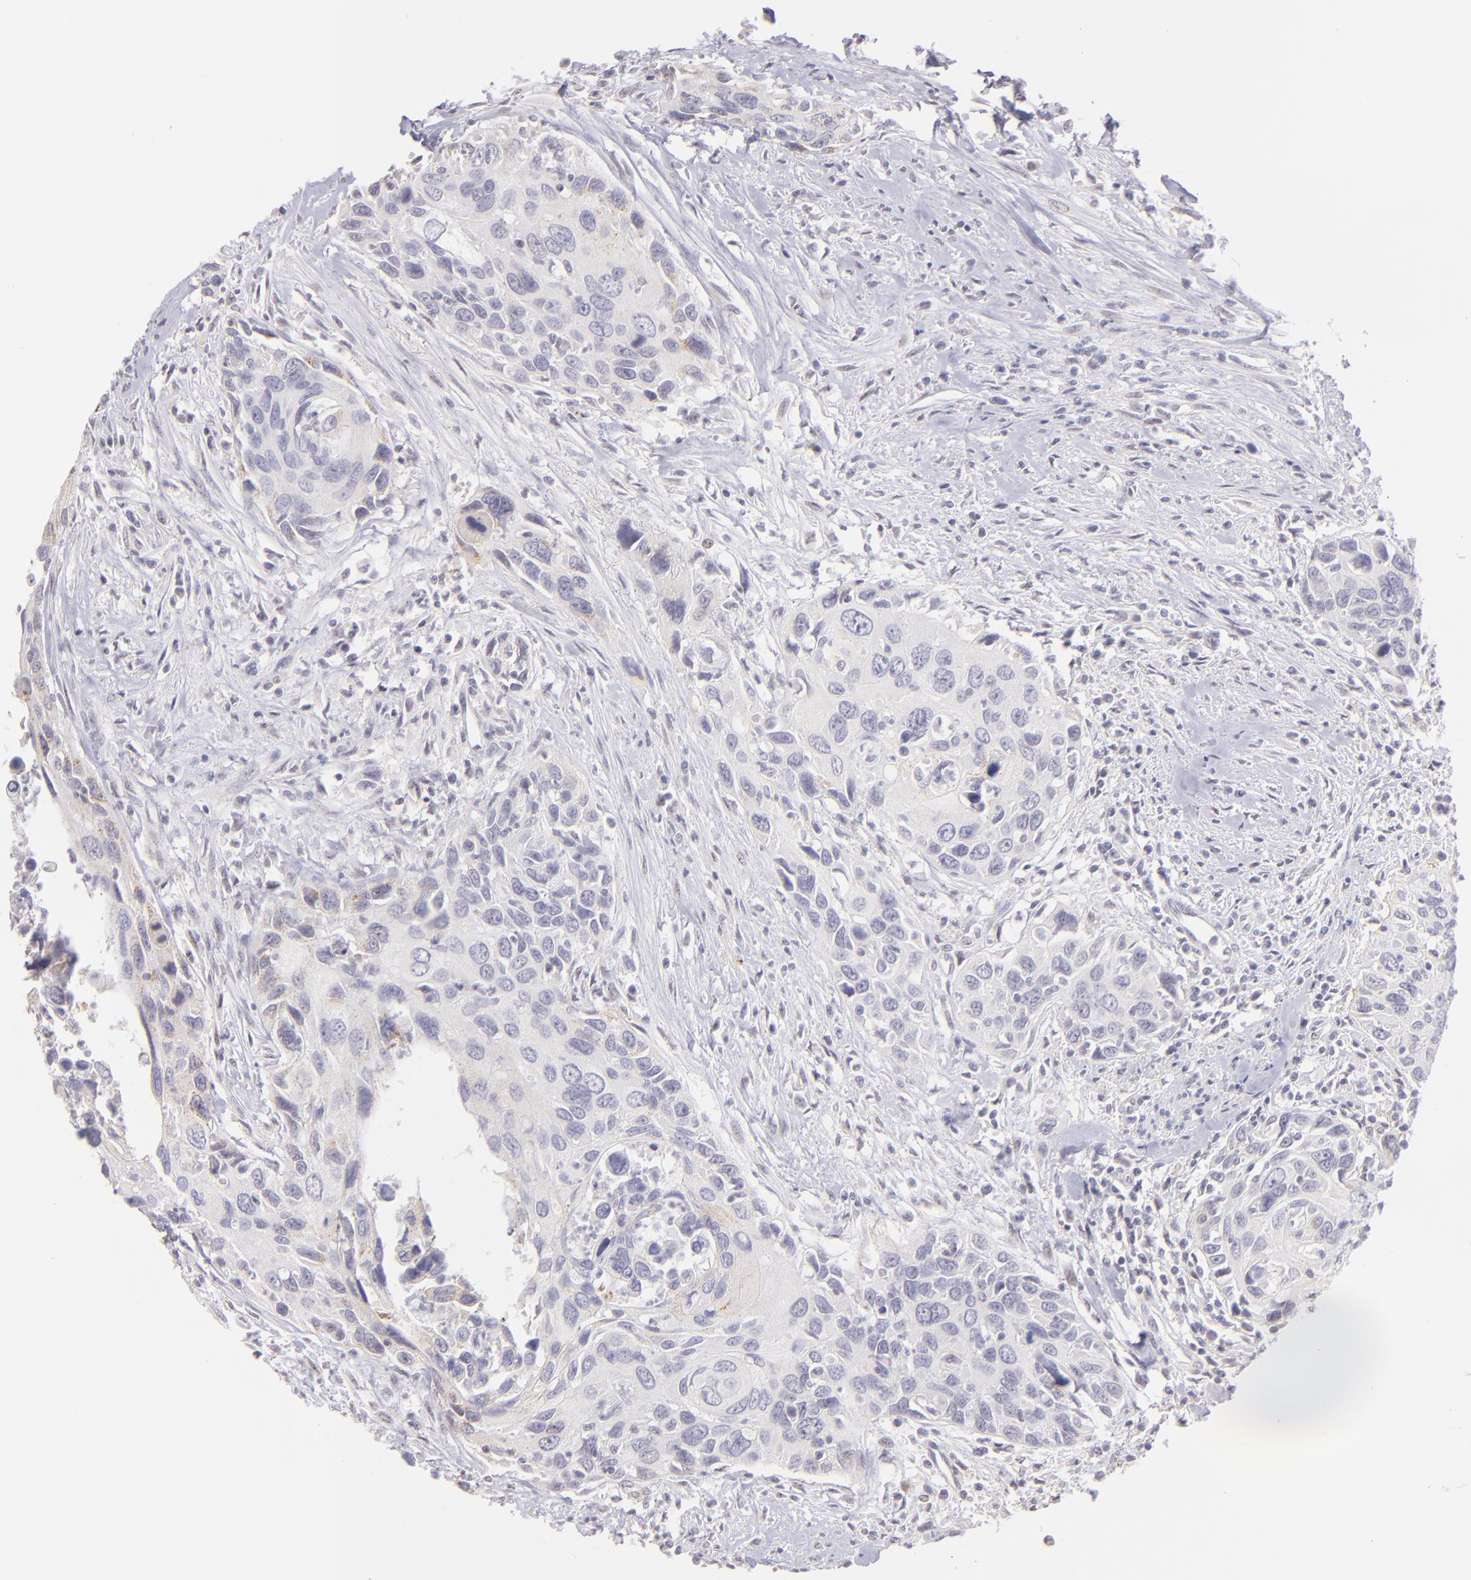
{"staining": {"intensity": "negative", "quantity": "none", "location": "none"}, "tissue": "urothelial cancer", "cell_type": "Tumor cells", "image_type": "cancer", "snomed": [{"axis": "morphology", "description": "Urothelial carcinoma, High grade"}, {"axis": "topography", "description": "Urinary bladder"}], "caption": "Tumor cells are negative for brown protein staining in high-grade urothelial carcinoma.", "gene": "MAGEA1", "patient": {"sex": "male", "age": 71}}